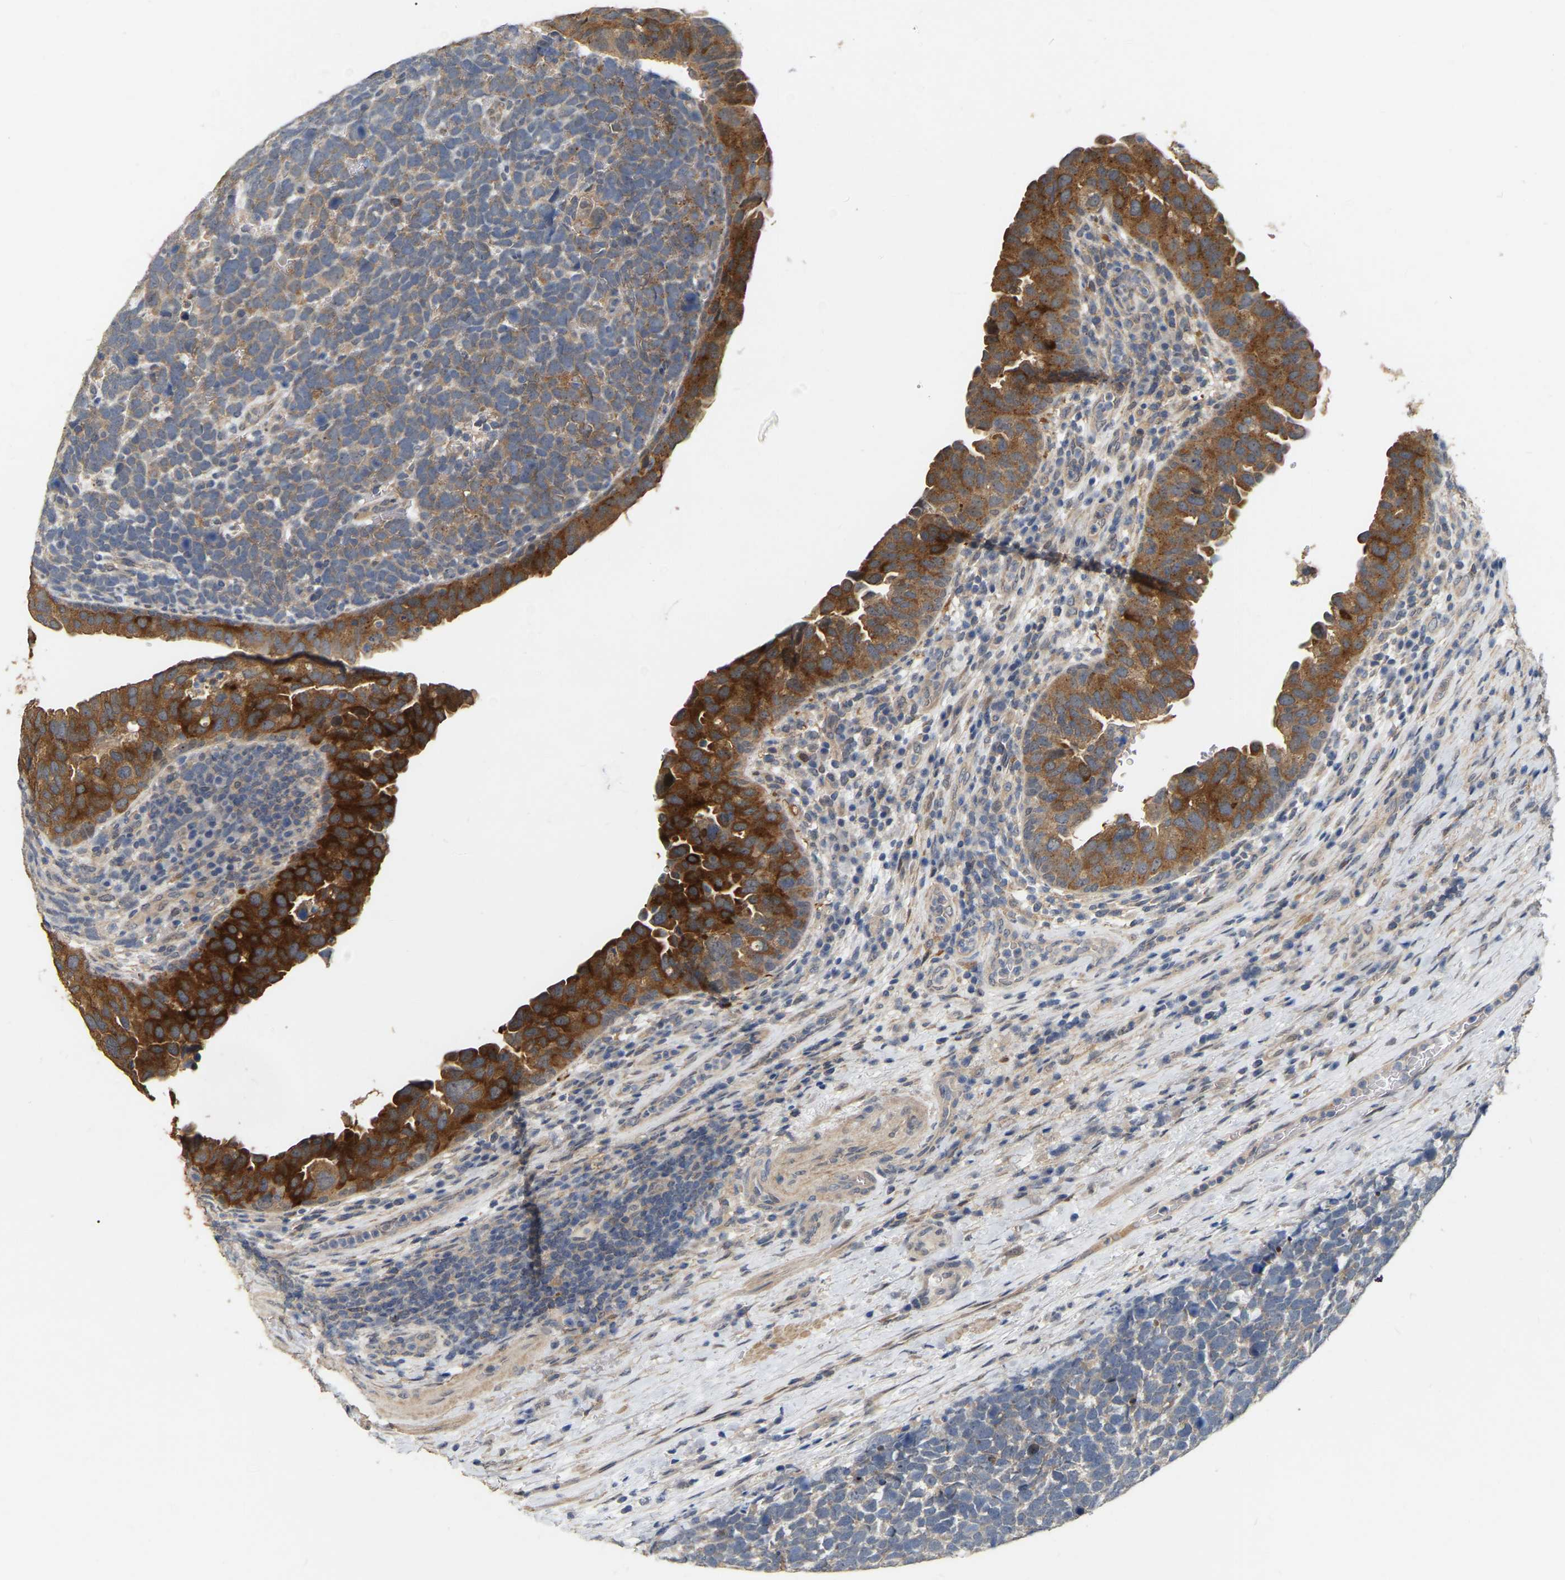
{"staining": {"intensity": "moderate", "quantity": ">75%", "location": "cytoplasmic/membranous"}, "tissue": "urothelial cancer", "cell_type": "Tumor cells", "image_type": "cancer", "snomed": [{"axis": "morphology", "description": "Urothelial carcinoma, High grade"}, {"axis": "topography", "description": "Urinary bladder"}], "caption": "Urothelial cancer tissue reveals moderate cytoplasmic/membranous staining in approximately >75% of tumor cells, visualized by immunohistochemistry.", "gene": "RUVBL1", "patient": {"sex": "female", "age": 82}}